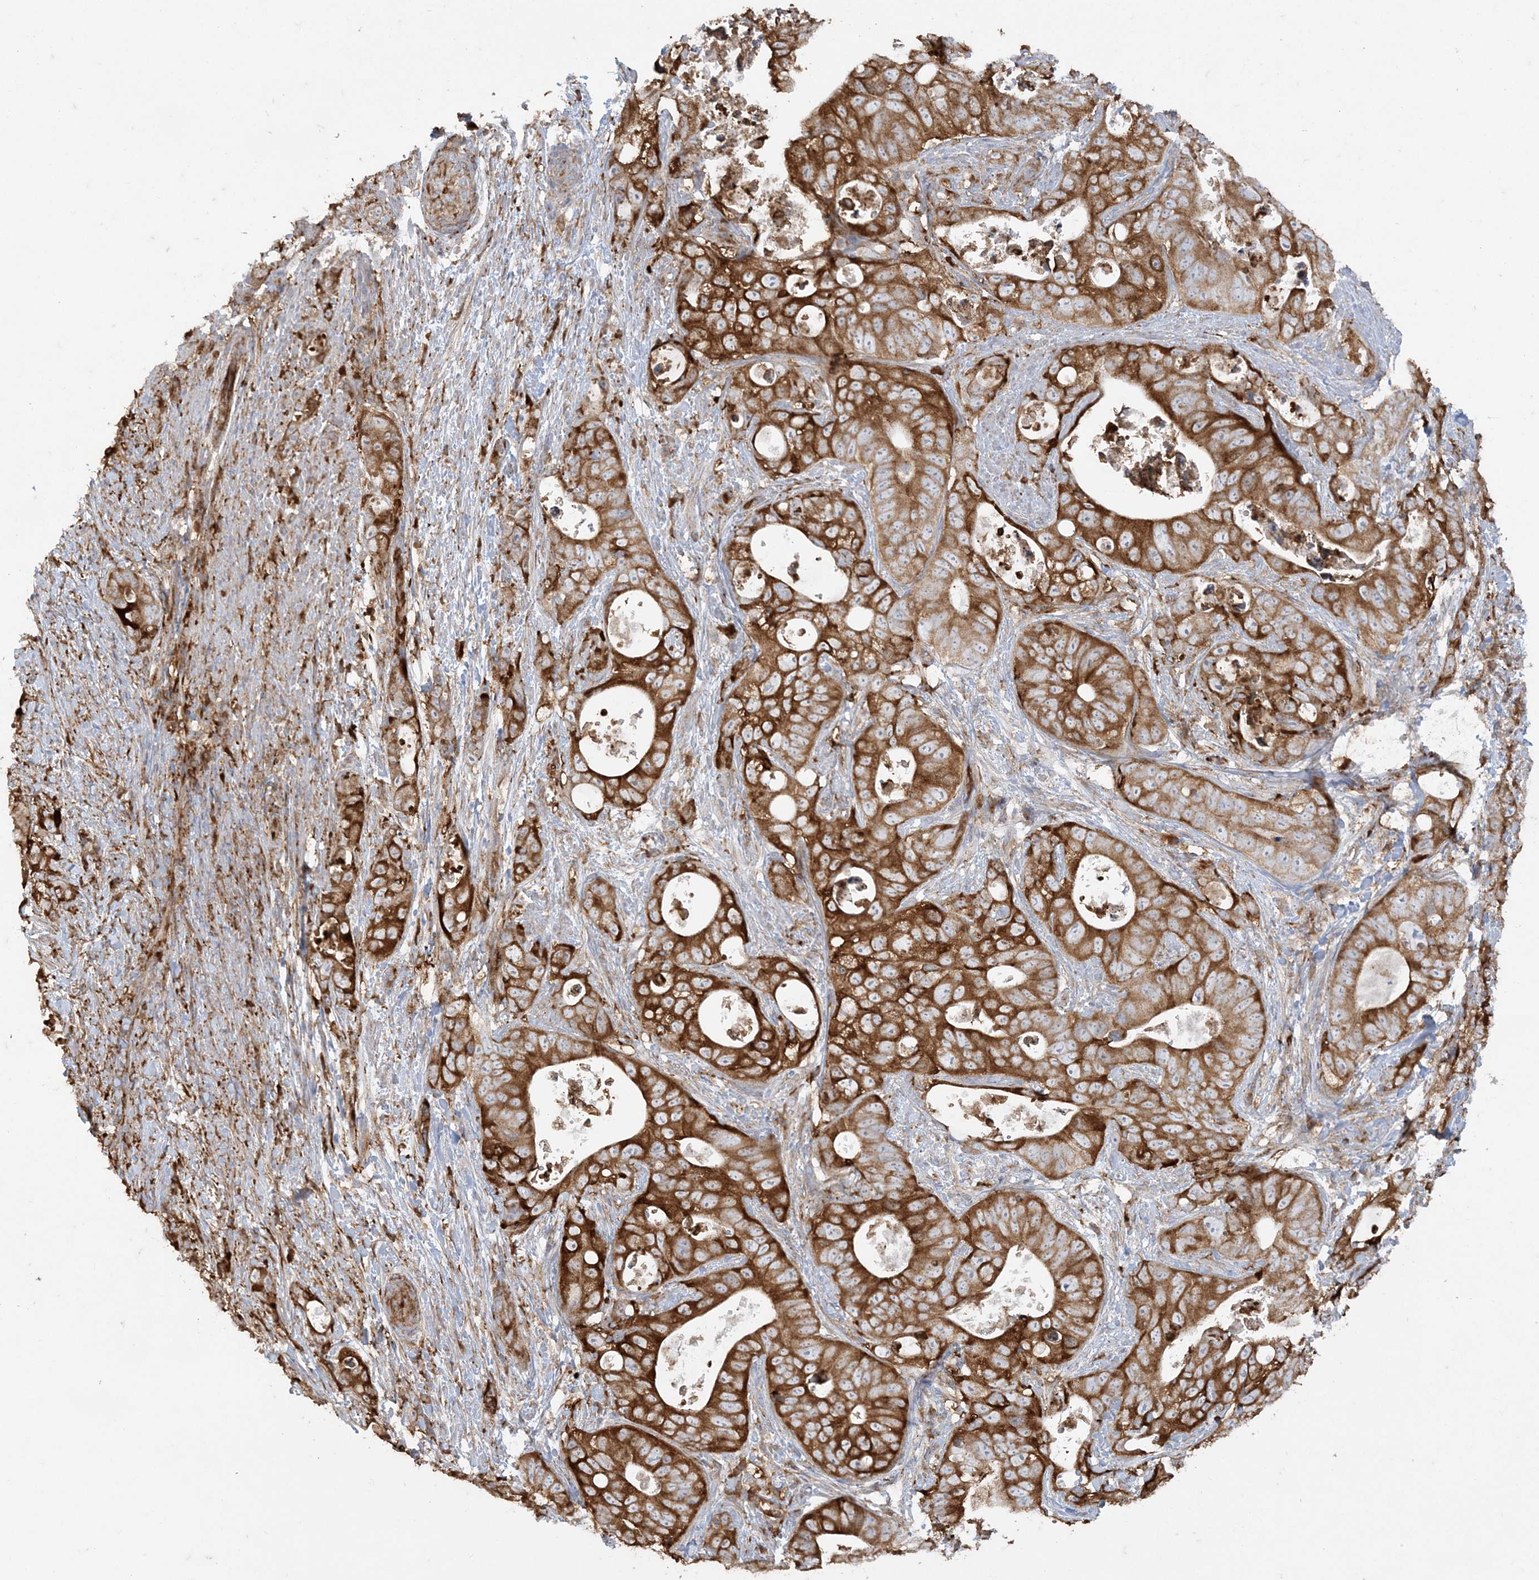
{"staining": {"intensity": "strong", "quantity": ">75%", "location": "cytoplasmic/membranous"}, "tissue": "stomach cancer", "cell_type": "Tumor cells", "image_type": "cancer", "snomed": [{"axis": "morphology", "description": "Adenocarcinoma, NOS"}, {"axis": "topography", "description": "Stomach"}], "caption": "This is an image of immunohistochemistry staining of stomach cancer, which shows strong positivity in the cytoplasmic/membranous of tumor cells.", "gene": "DERL3", "patient": {"sex": "female", "age": 89}}